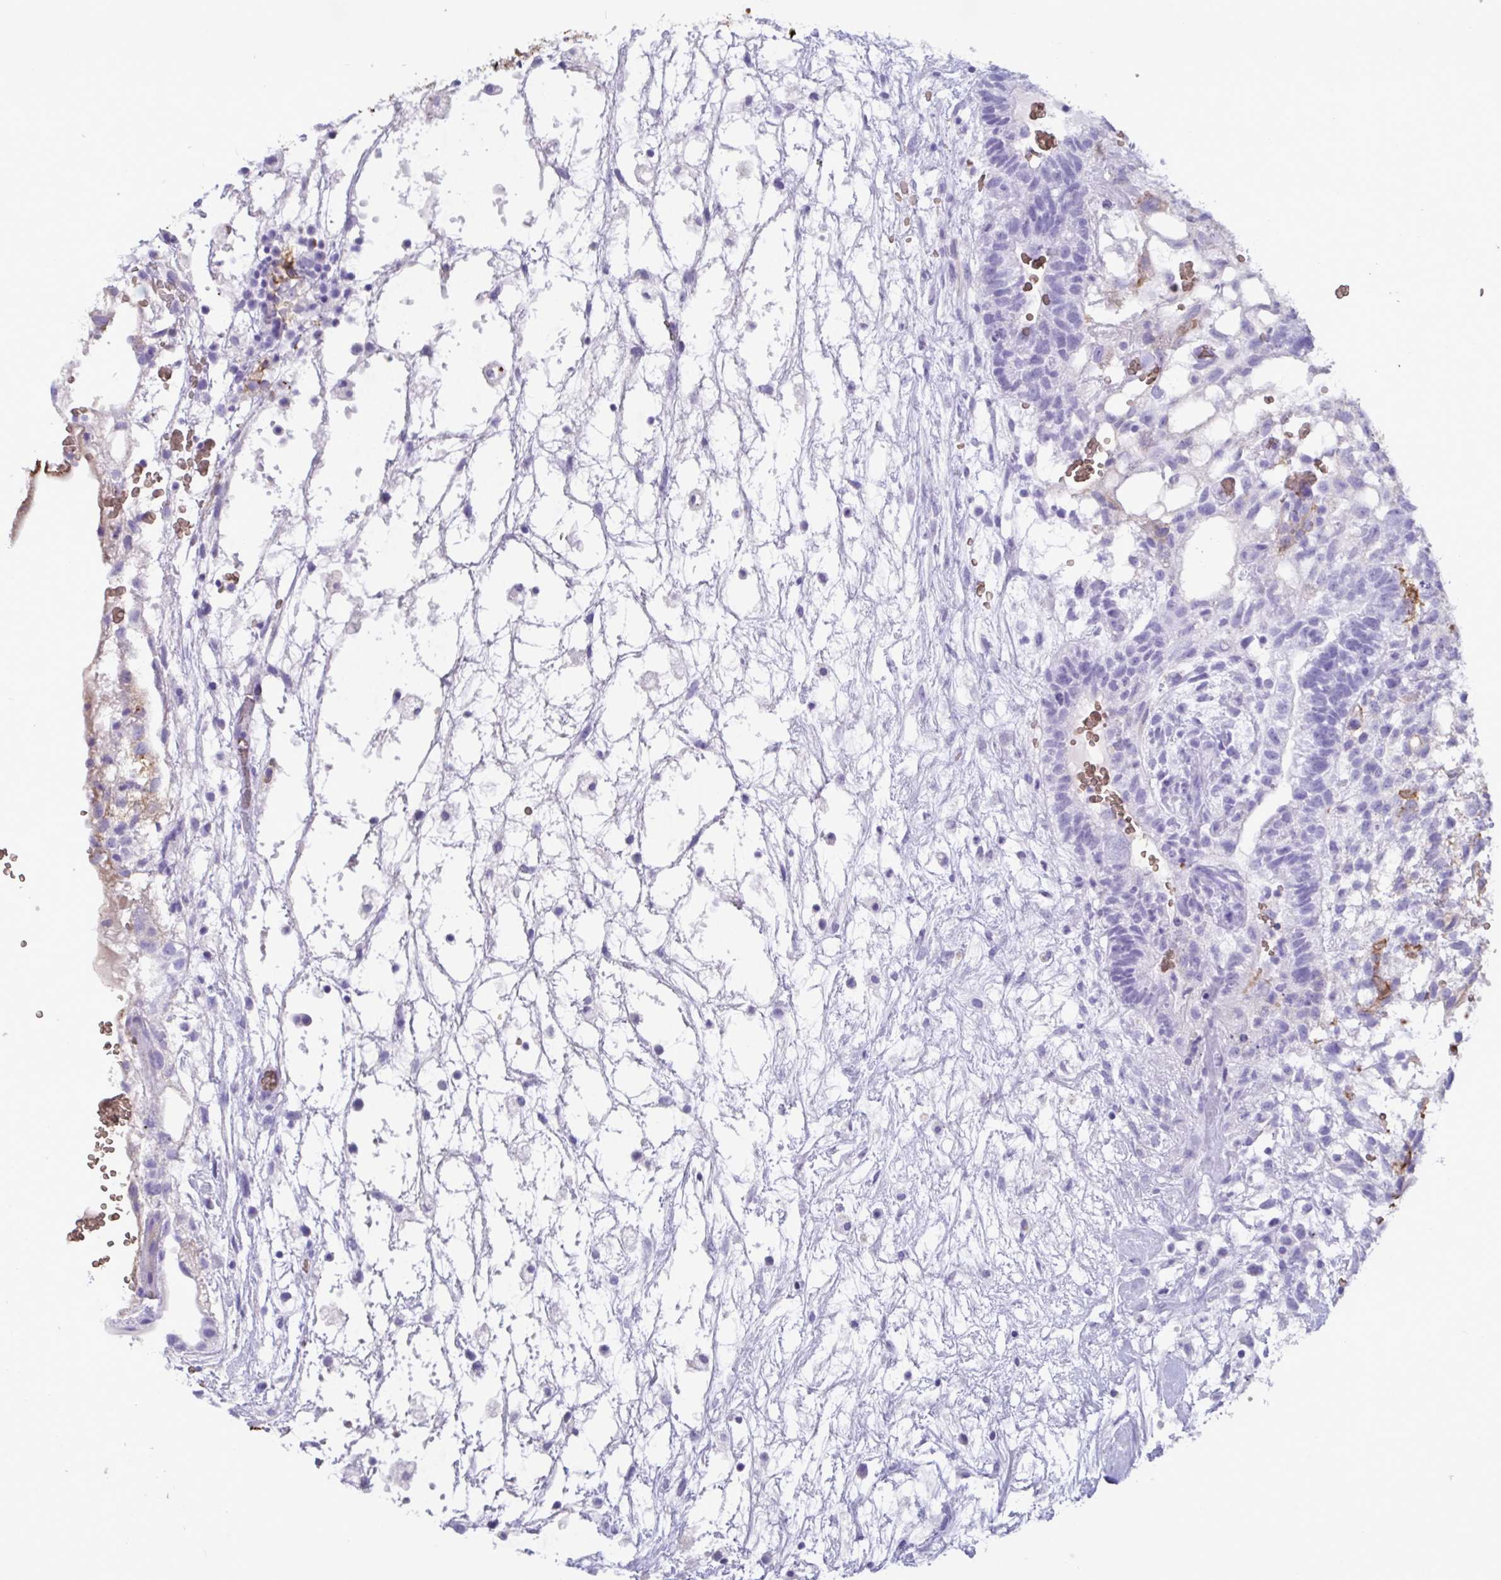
{"staining": {"intensity": "moderate", "quantity": "<25%", "location": "cytoplasmic/membranous"}, "tissue": "testis cancer", "cell_type": "Tumor cells", "image_type": "cancer", "snomed": [{"axis": "morphology", "description": "Normal tissue, NOS"}, {"axis": "morphology", "description": "Carcinoma, Embryonal, NOS"}, {"axis": "topography", "description": "Testis"}], "caption": "Protein expression analysis of testis cancer (embryonal carcinoma) shows moderate cytoplasmic/membranous positivity in about <25% of tumor cells.", "gene": "SLC2A1", "patient": {"sex": "male", "age": 32}}